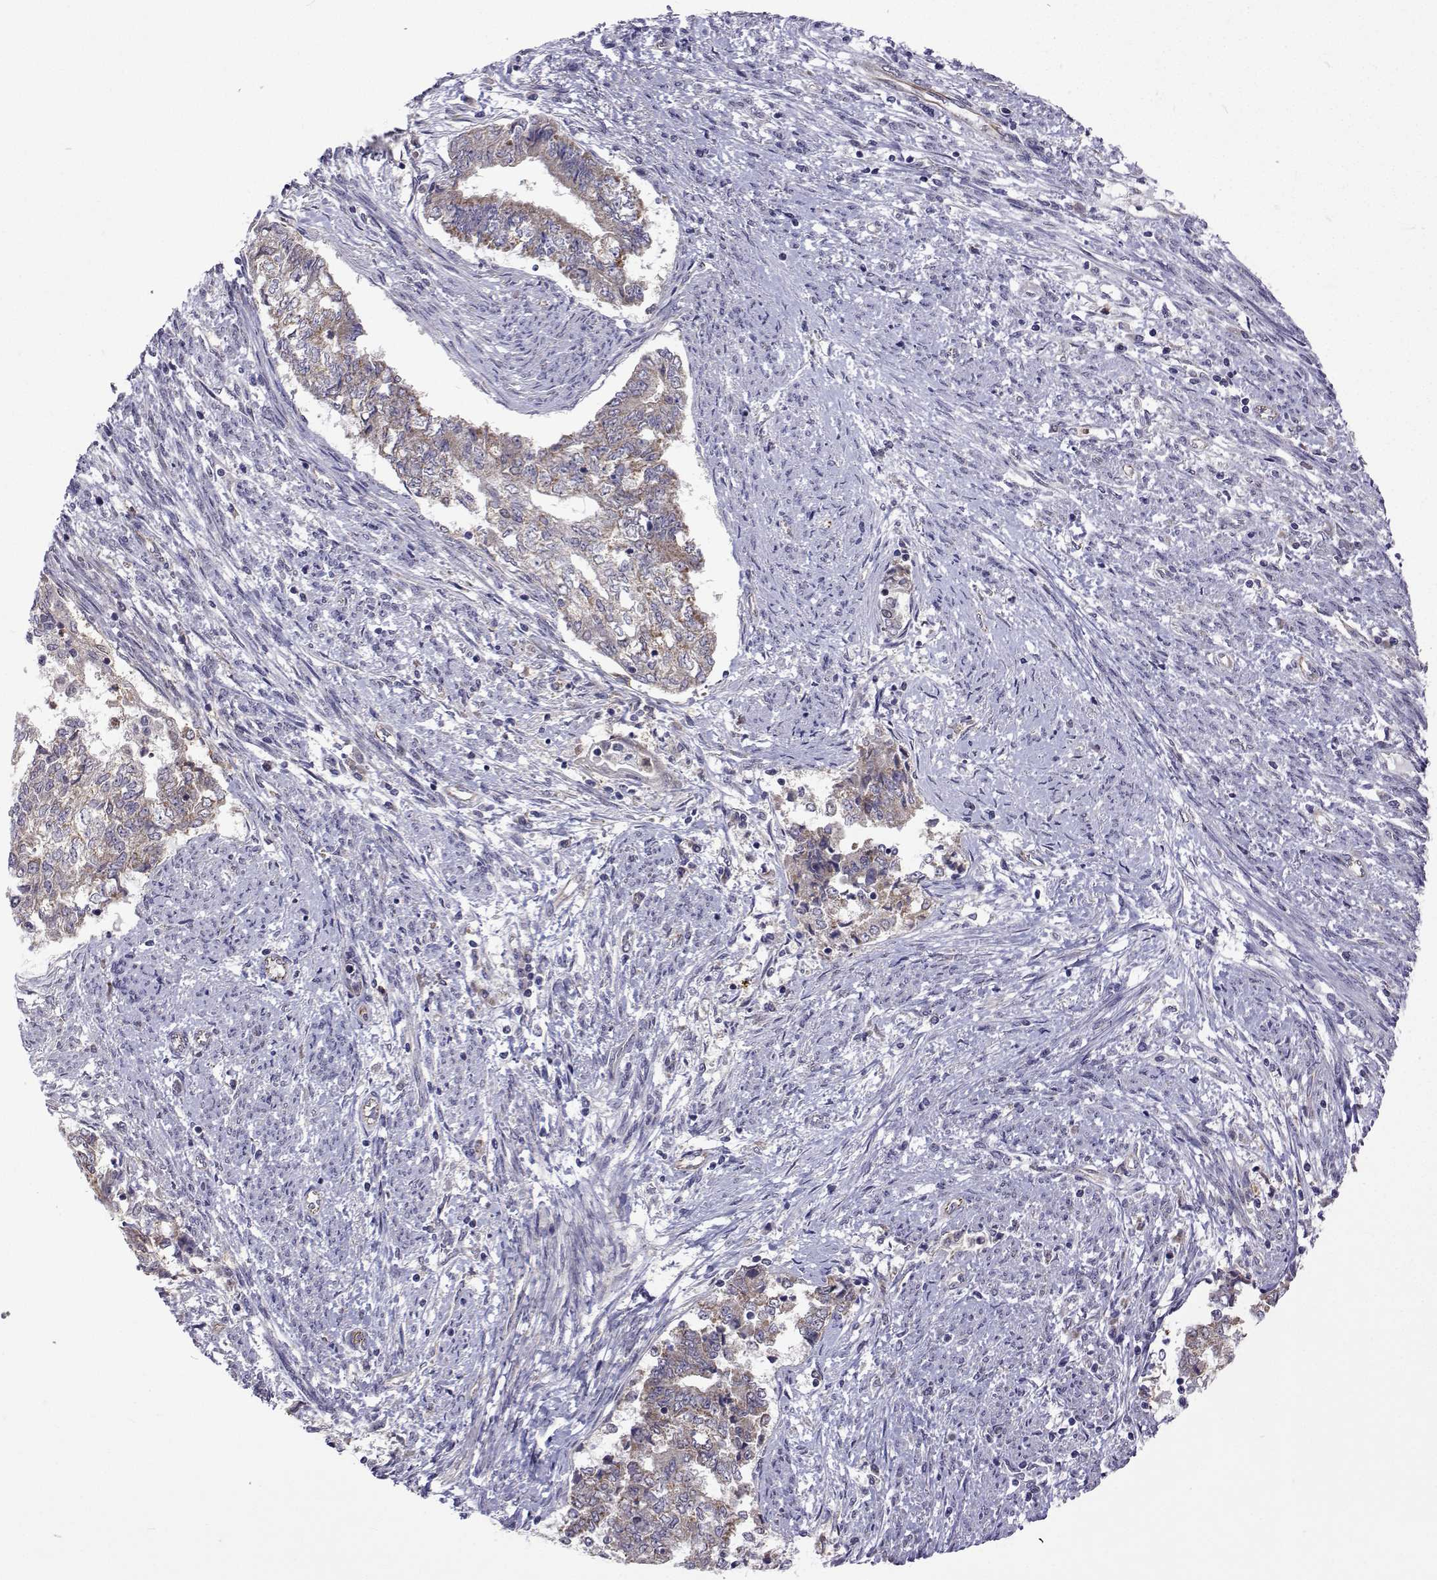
{"staining": {"intensity": "weak", "quantity": "<25%", "location": "cytoplasmic/membranous"}, "tissue": "endometrial cancer", "cell_type": "Tumor cells", "image_type": "cancer", "snomed": [{"axis": "morphology", "description": "Adenocarcinoma, NOS"}, {"axis": "topography", "description": "Endometrium"}], "caption": "This is an immunohistochemistry (IHC) photomicrograph of endometrial cancer (adenocarcinoma). There is no positivity in tumor cells.", "gene": "DHTKD1", "patient": {"sex": "female", "age": 65}}